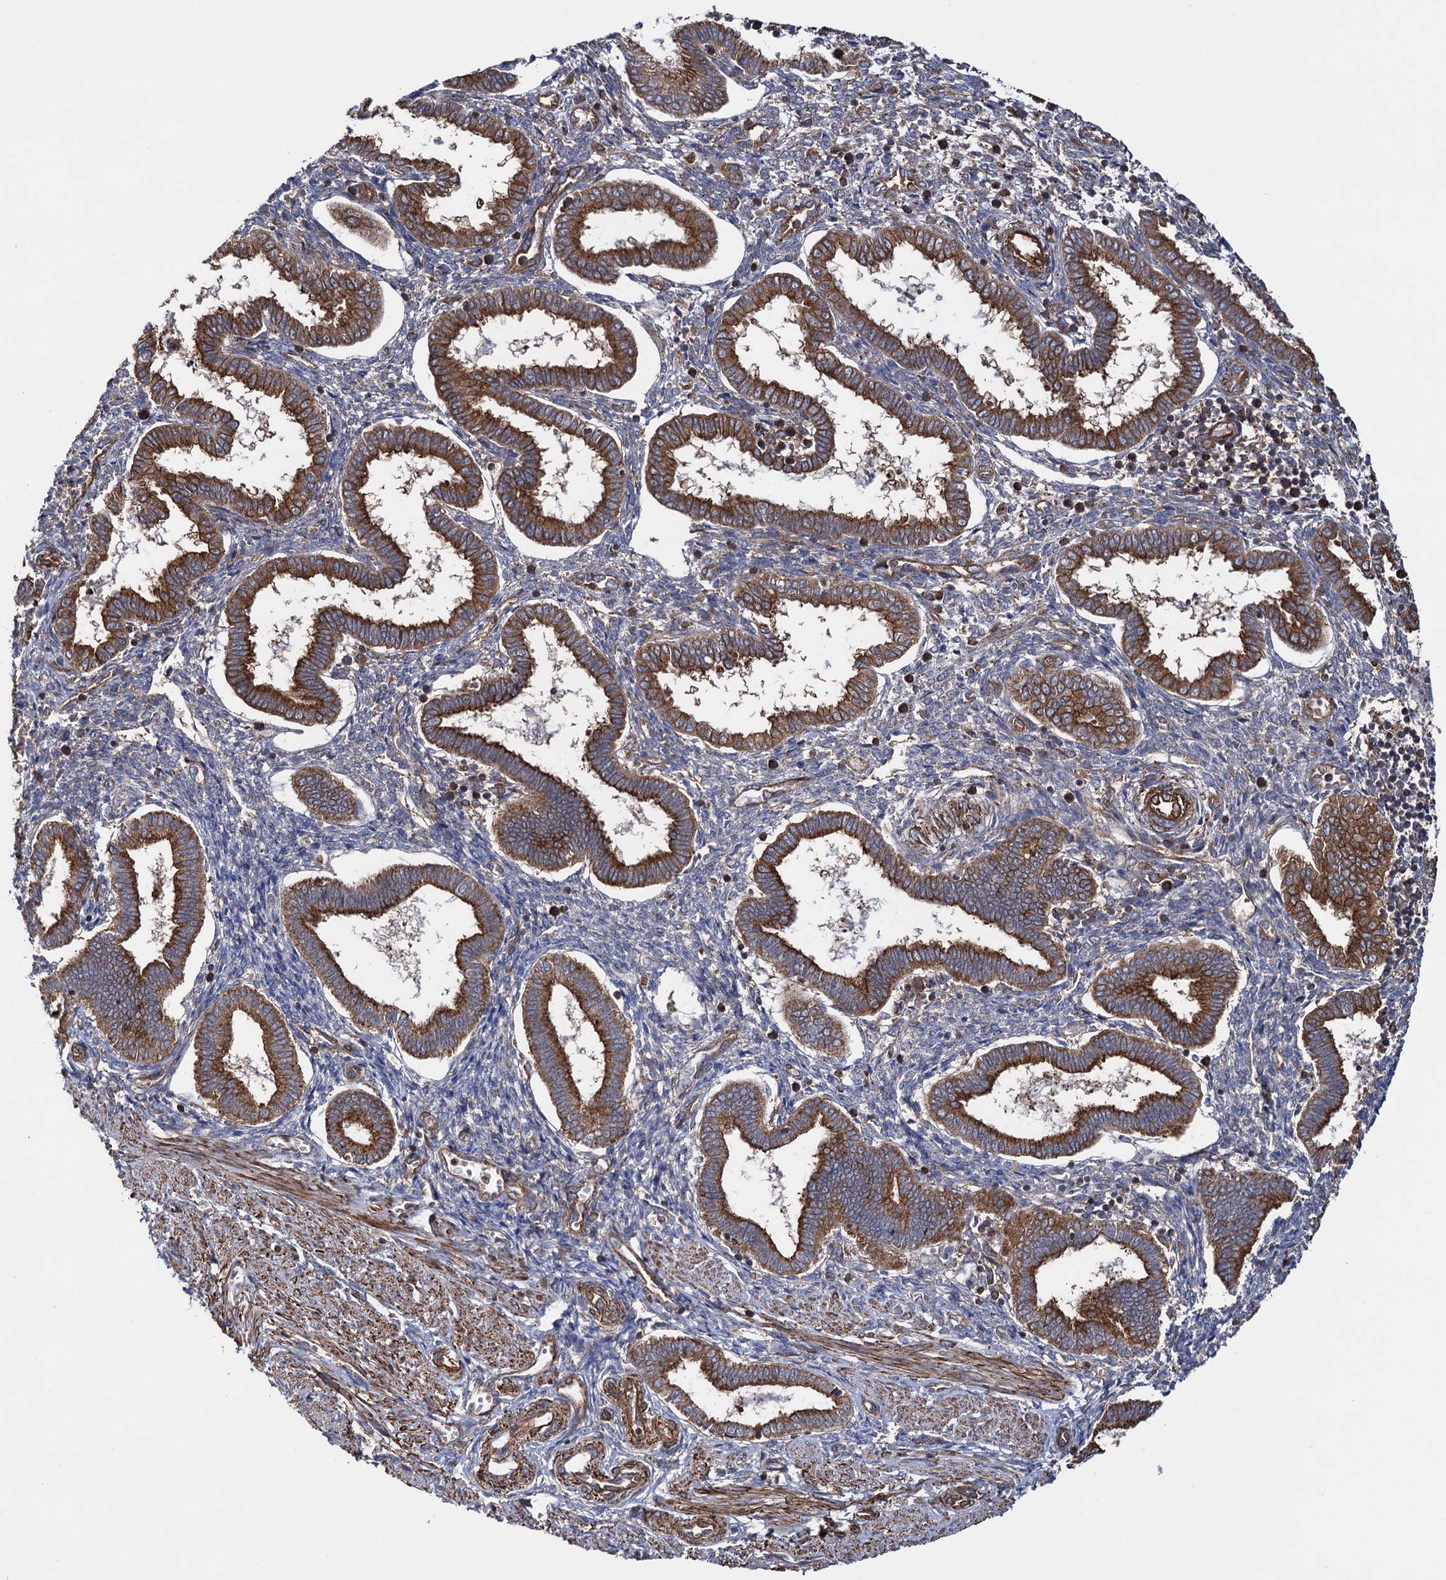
{"staining": {"intensity": "weak", "quantity": "25%-75%", "location": "cytoplasmic/membranous"}, "tissue": "endometrium", "cell_type": "Cells in endometrial stroma", "image_type": "normal", "snomed": [{"axis": "morphology", "description": "Normal tissue, NOS"}, {"axis": "topography", "description": "Endometrium"}], "caption": "Immunohistochemical staining of normal human endometrium exhibits low levels of weak cytoplasmic/membranous positivity in about 25%-75% of cells in endometrial stroma. The staining was performed using DAB to visualize the protein expression in brown, while the nuclei were stained in blue with hematoxylin (Magnification: 20x).", "gene": "ATP8B4", "patient": {"sex": "female", "age": 24}}